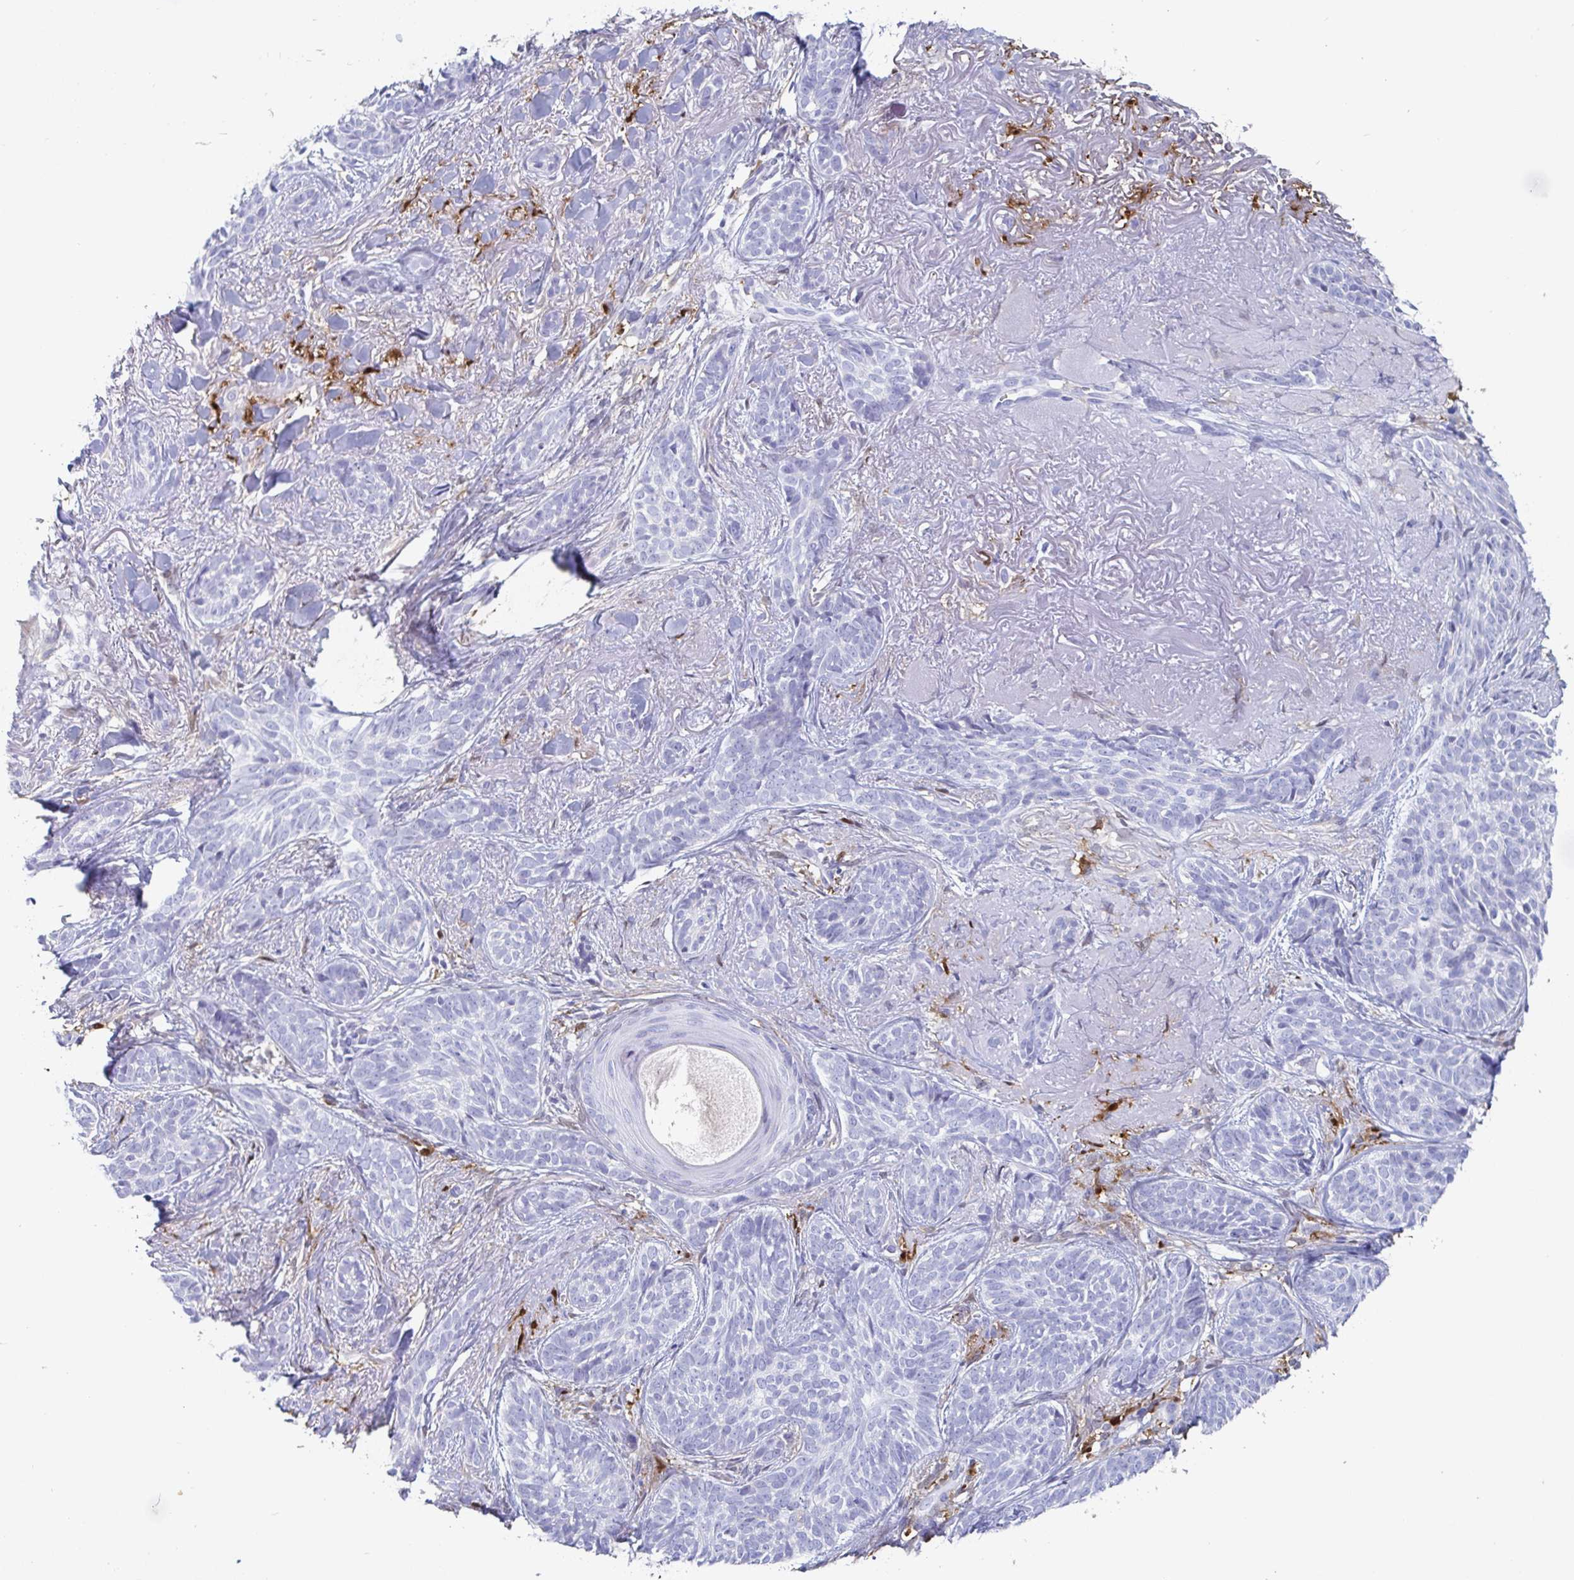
{"staining": {"intensity": "negative", "quantity": "none", "location": "none"}, "tissue": "skin cancer", "cell_type": "Tumor cells", "image_type": "cancer", "snomed": [{"axis": "morphology", "description": "Basal cell carcinoma"}, {"axis": "morphology", "description": "BCC, high aggressive"}, {"axis": "topography", "description": "Skin"}], "caption": "A histopathology image of human skin bcc,  high aggressive is negative for staining in tumor cells. (Immunohistochemistry (ihc), brightfield microscopy, high magnification).", "gene": "OR2A4", "patient": {"sex": "female", "age": 79}}